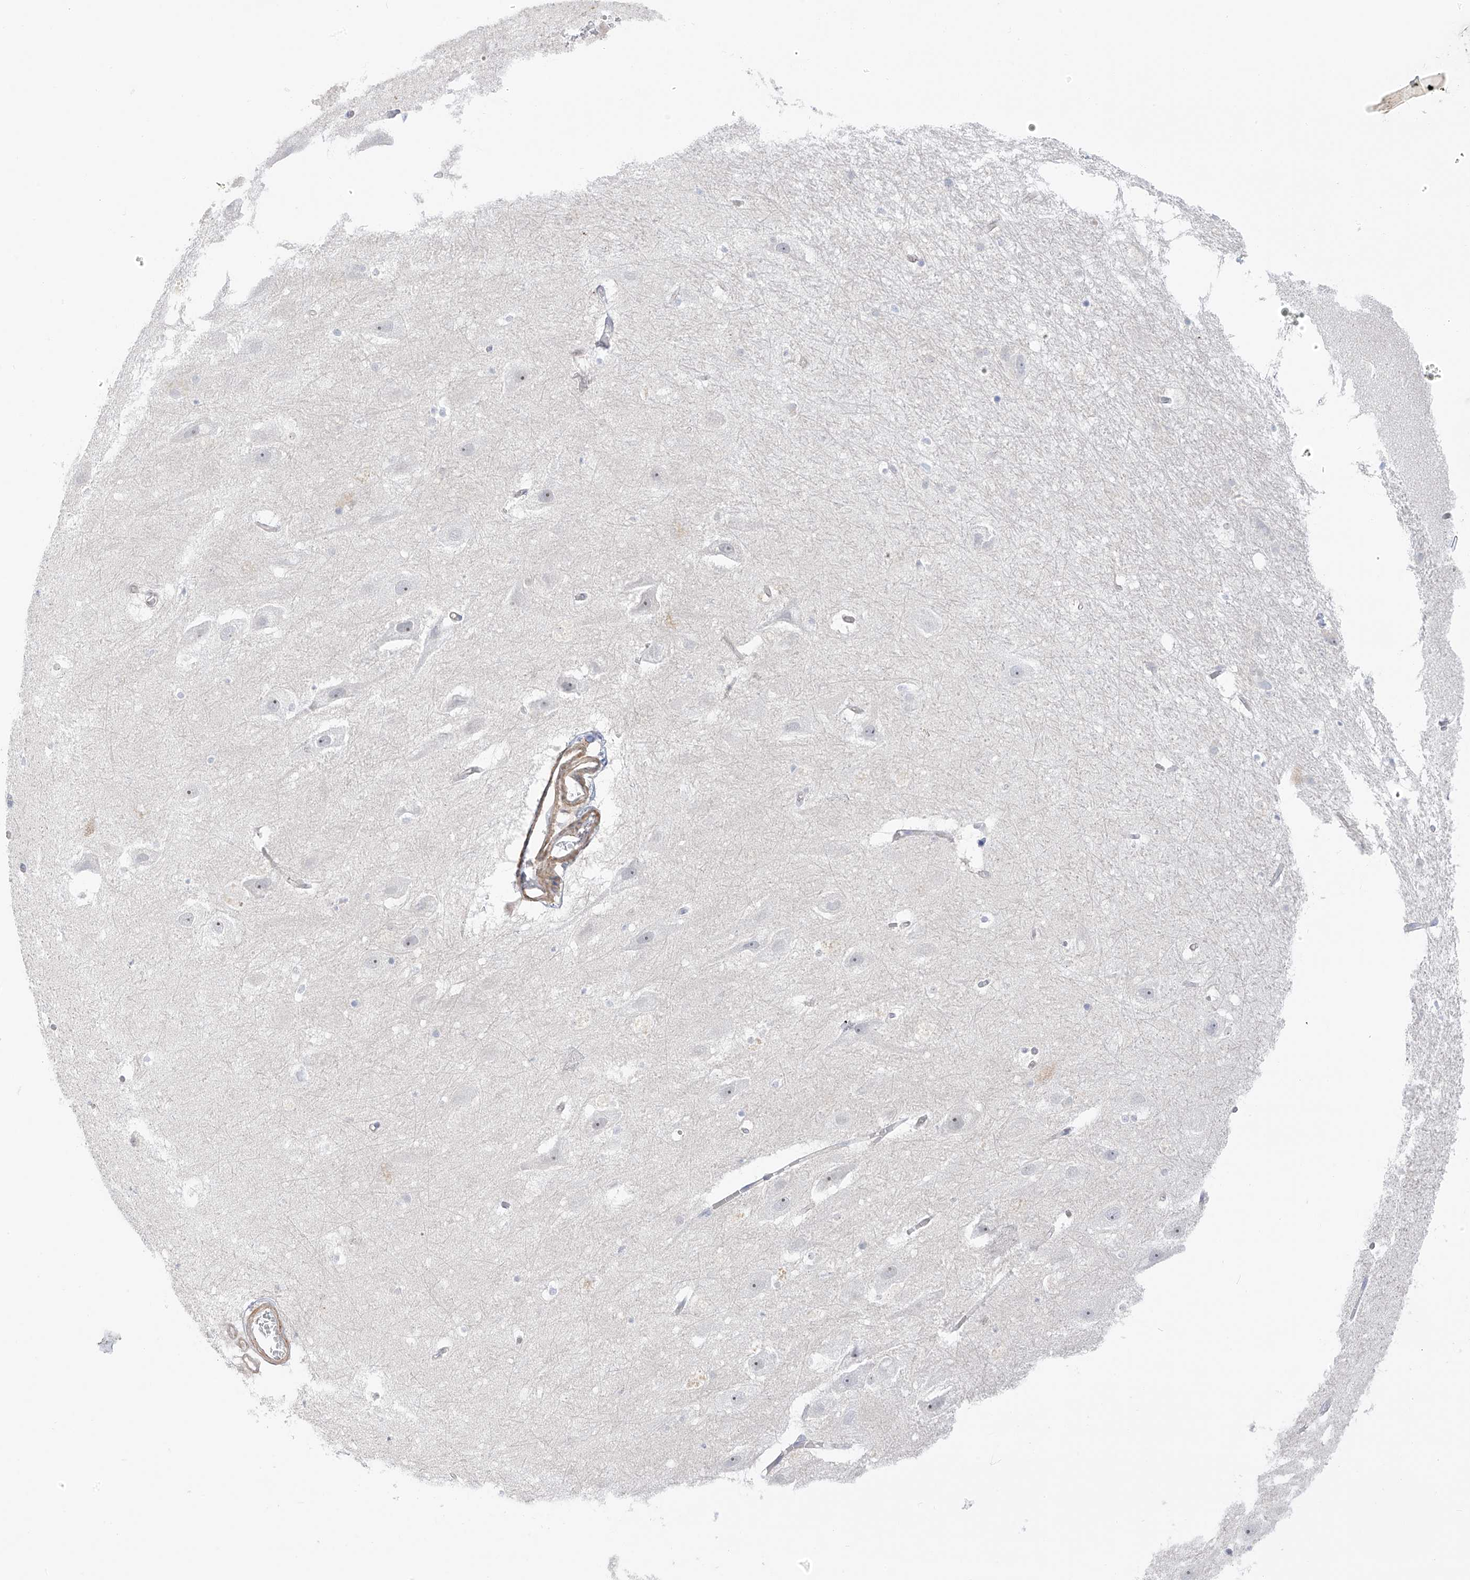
{"staining": {"intensity": "negative", "quantity": "none", "location": "none"}, "tissue": "hippocampus", "cell_type": "Glial cells", "image_type": "normal", "snomed": [{"axis": "morphology", "description": "Normal tissue, NOS"}, {"axis": "topography", "description": "Hippocampus"}], "caption": "Immunohistochemical staining of benign human hippocampus demonstrates no significant expression in glial cells.", "gene": "TAL2", "patient": {"sex": "female", "age": 52}}